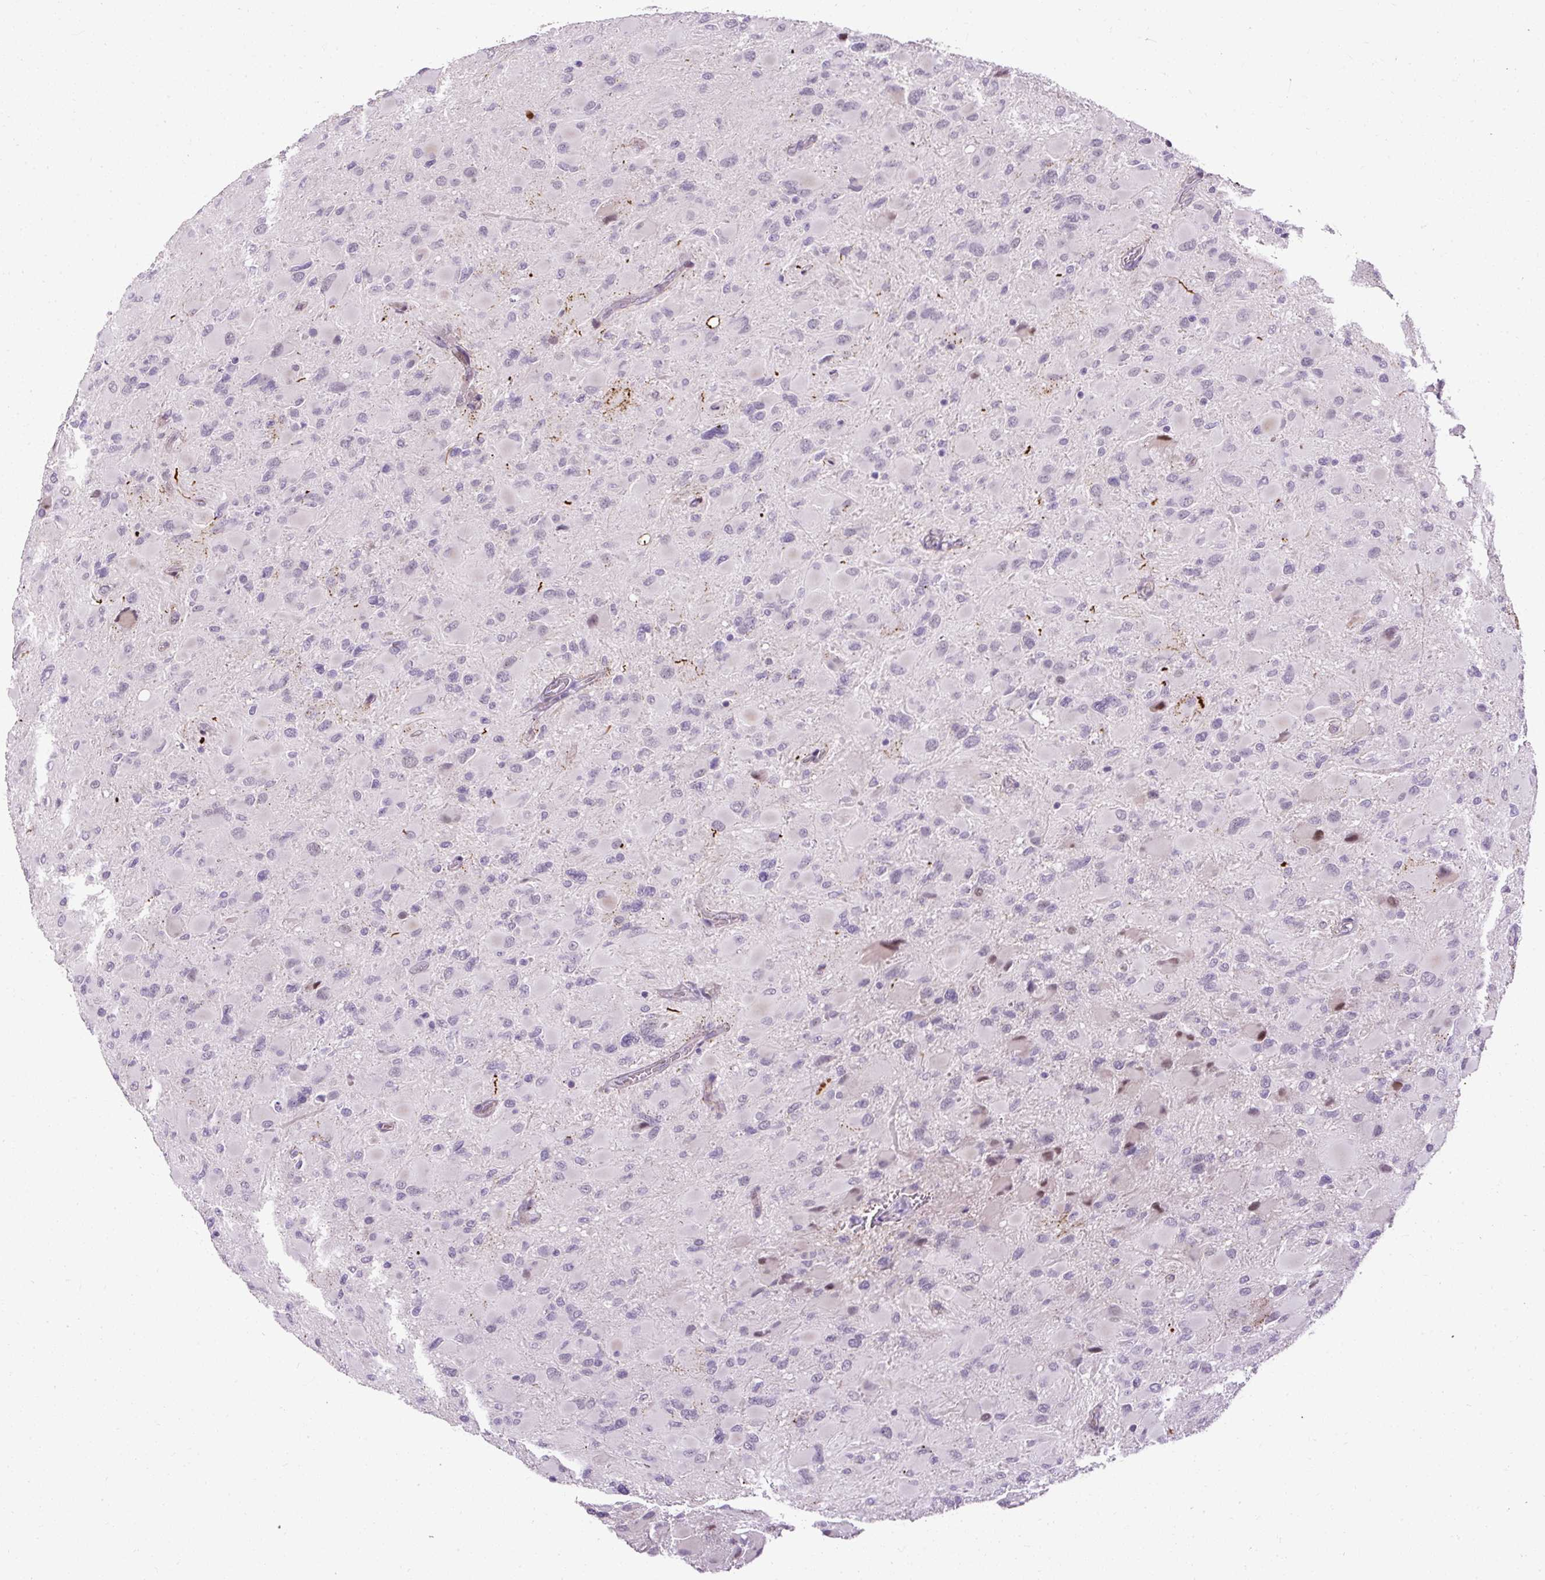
{"staining": {"intensity": "moderate", "quantity": "<25%", "location": "nuclear"}, "tissue": "glioma", "cell_type": "Tumor cells", "image_type": "cancer", "snomed": [{"axis": "morphology", "description": "Glioma, malignant, High grade"}, {"axis": "topography", "description": "Cerebral cortex"}], "caption": "Protein expression analysis of high-grade glioma (malignant) shows moderate nuclear staining in approximately <25% of tumor cells. The protein is stained brown, and the nuclei are stained in blue (DAB IHC with brightfield microscopy, high magnification).", "gene": "ARHGEF18", "patient": {"sex": "female", "age": 36}}